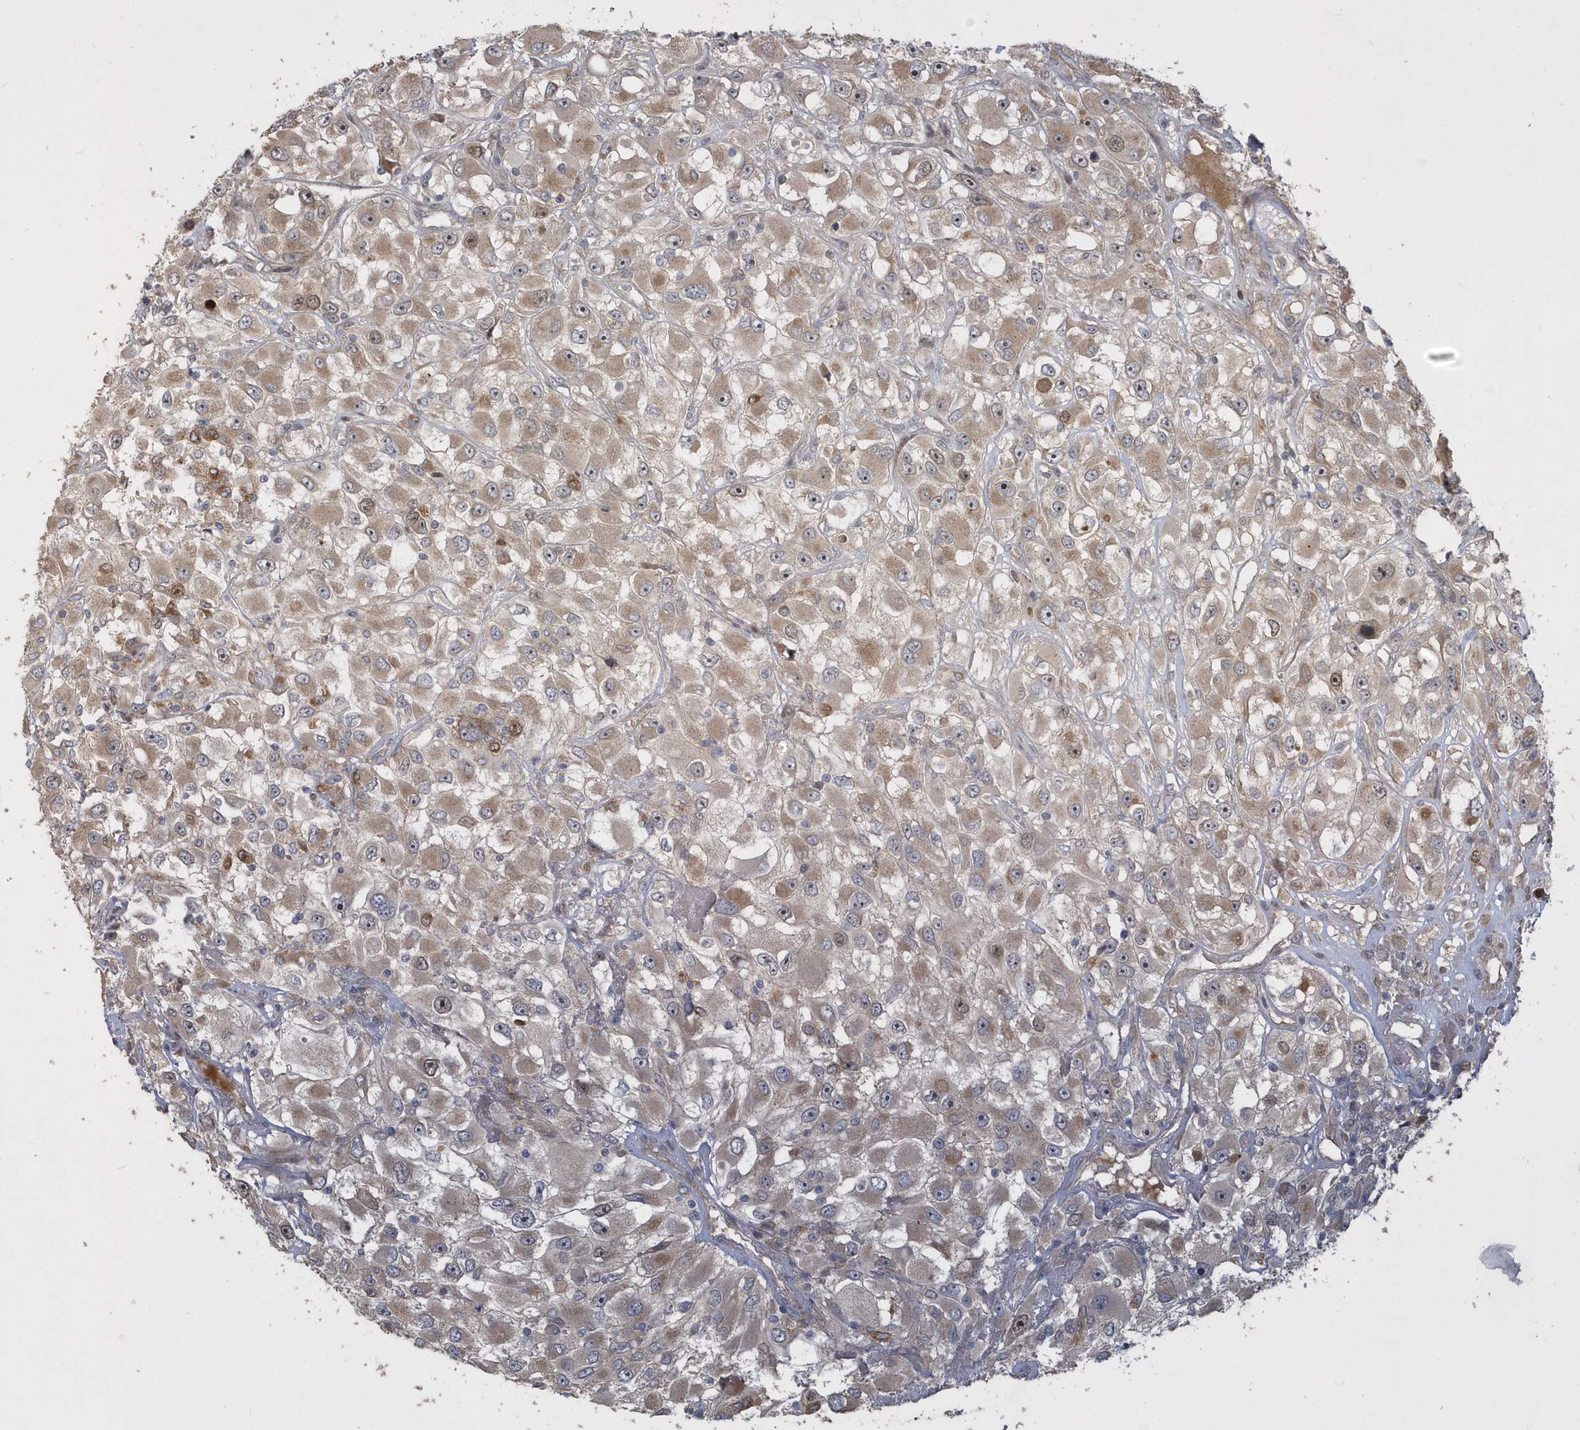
{"staining": {"intensity": "moderate", "quantity": ">75%", "location": "cytoplasmic/membranous,nuclear"}, "tissue": "renal cancer", "cell_type": "Tumor cells", "image_type": "cancer", "snomed": [{"axis": "morphology", "description": "Adenocarcinoma, NOS"}, {"axis": "topography", "description": "Kidney"}], "caption": "Adenocarcinoma (renal) tissue shows moderate cytoplasmic/membranous and nuclear expression in approximately >75% of tumor cells", "gene": "TRAIP", "patient": {"sex": "female", "age": 52}}